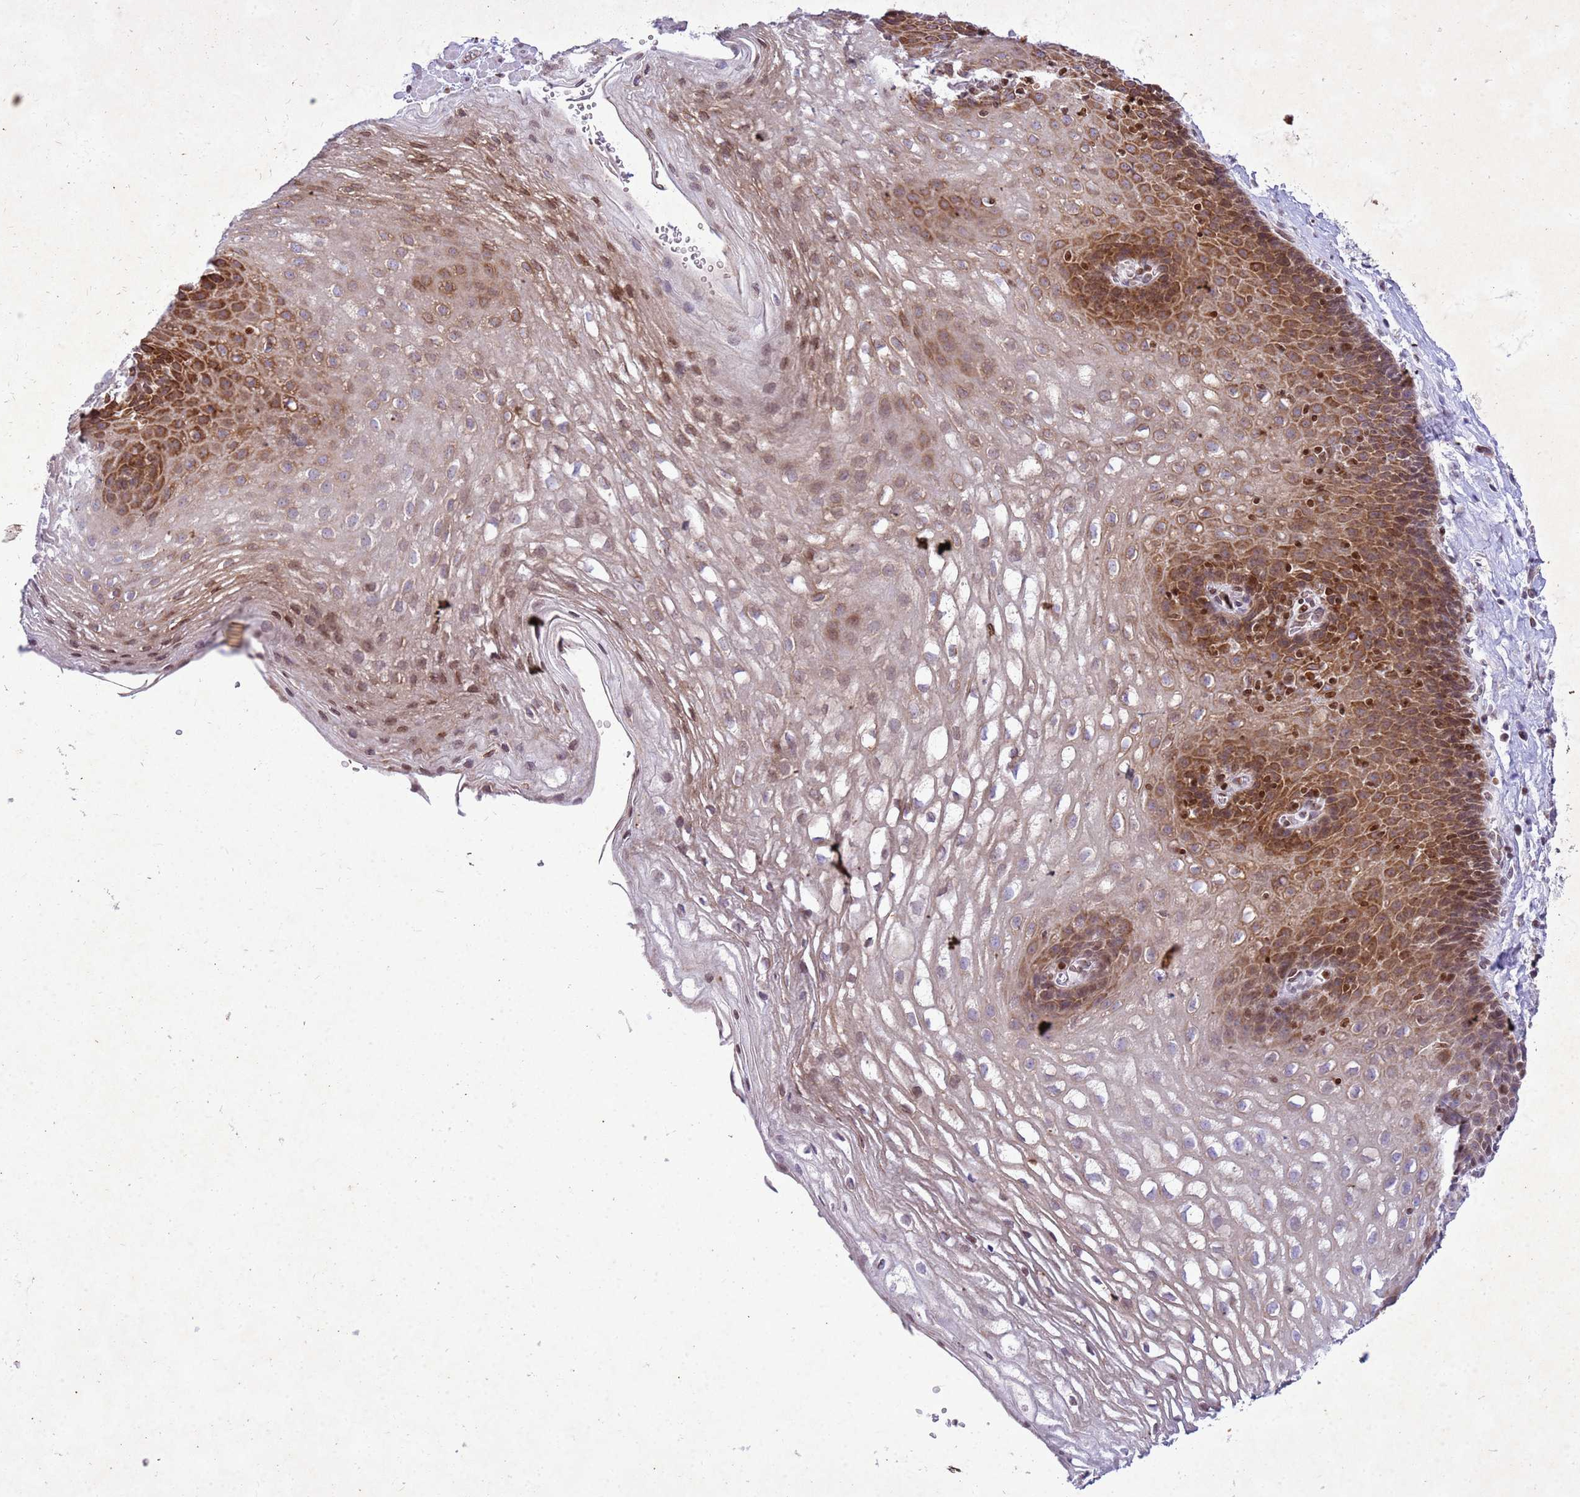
{"staining": {"intensity": "moderate", "quantity": ">75%", "location": "cytoplasmic/membranous,nuclear"}, "tissue": "esophagus", "cell_type": "Squamous epithelial cells", "image_type": "normal", "snomed": [{"axis": "morphology", "description": "Normal tissue, NOS"}, {"axis": "topography", "description": "Esophagus"}], "caption": "A brown stain shows moderate cytoplasmic/membranous,nuclear expression of a protein in squamous epithelial cells of benign human esophagus. The protein is shown in brown color, while the nuclei are stained blue.", "gene": "COPS9", "patient": {"sex": "female", "age": 66}}